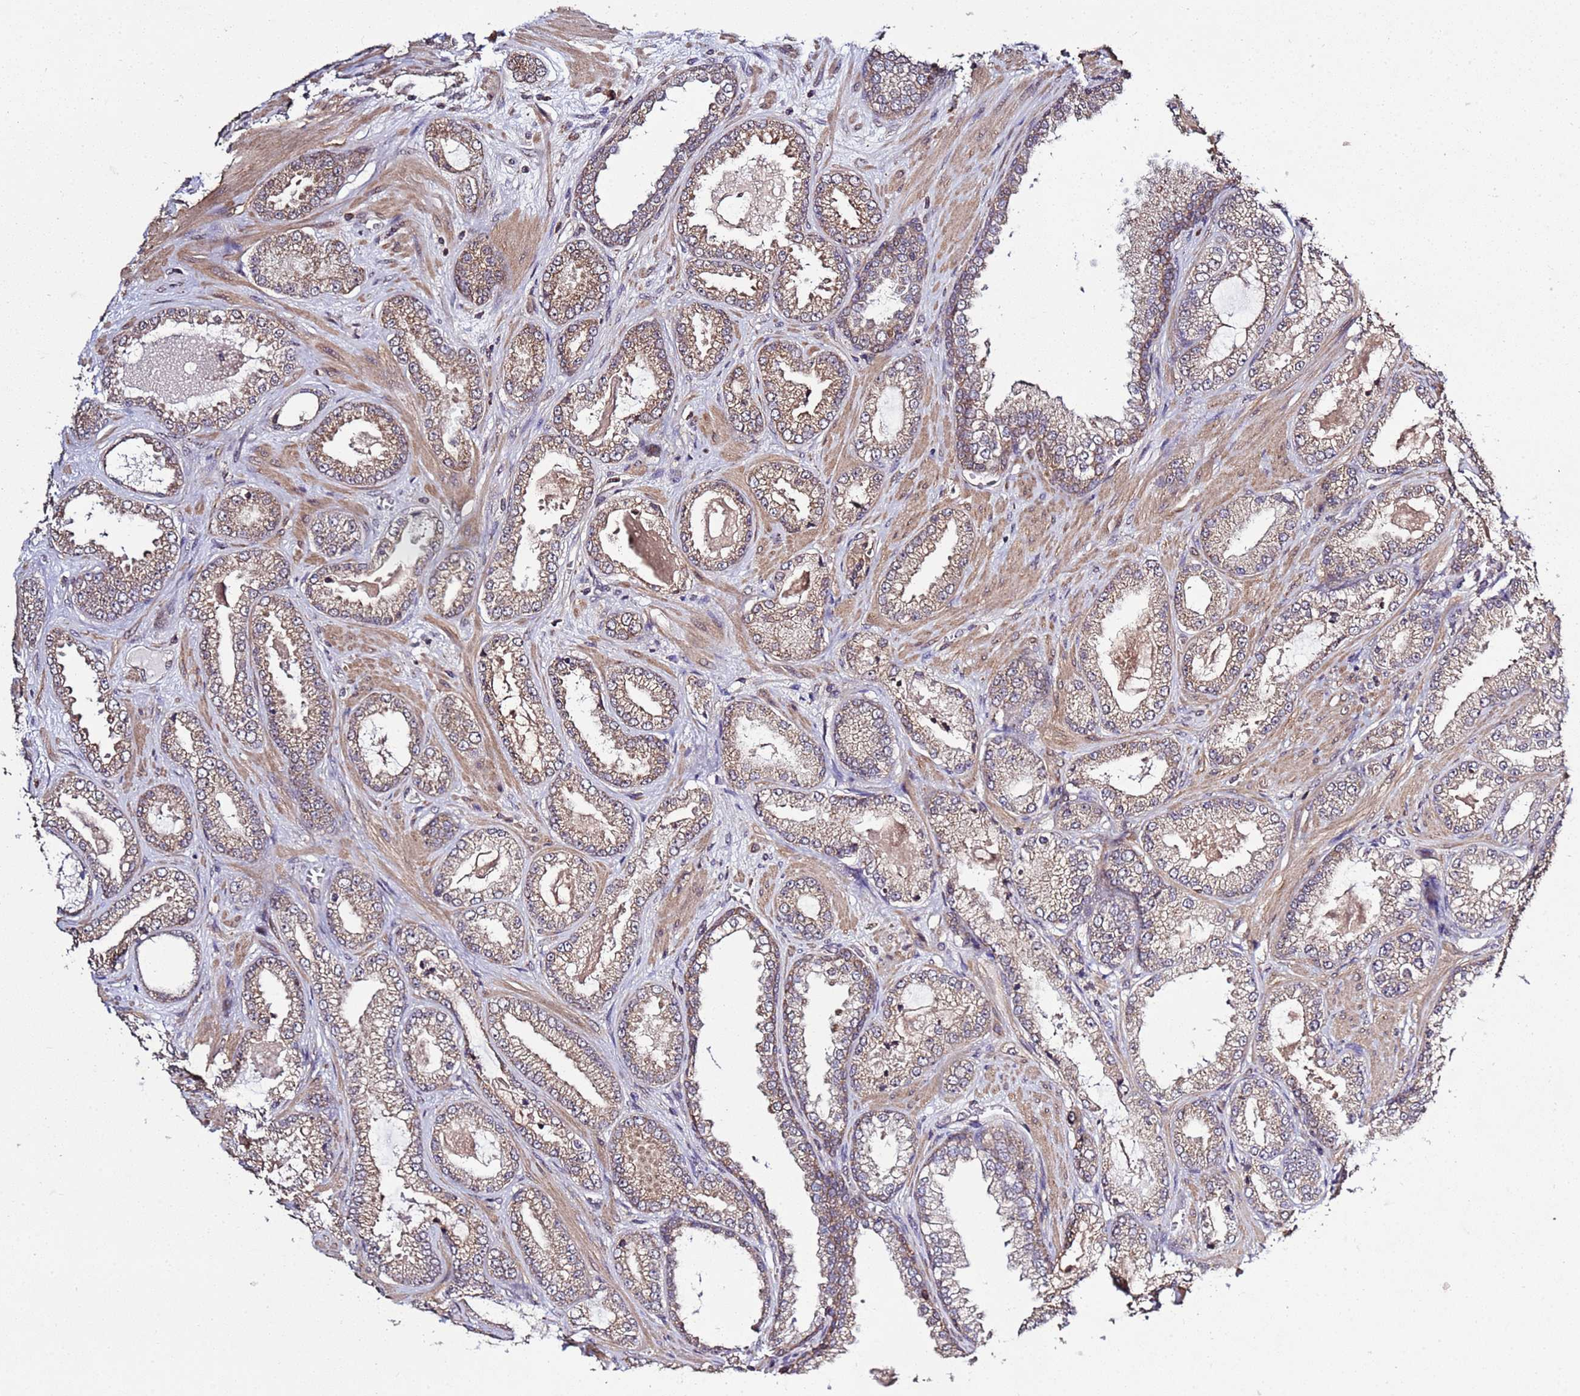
{"staining": {"intensity": "moderate", "quantity": ">75%", "location": "cytoplasmic/membranous"}, "tissue": "prostate cancer", "cell_type": "Tumor cells", "image_type": "cancer", "snomed": [{"axis": "morphology", "description": "Adenocarcinoma, Low grade"}, {"axis": "topography", "description": "Prostate"}], "caption": "Brown immunohistochemical staining in adenocarcinoma (low-grade) (prostate) reveals moderate cytoplasmic/membranous staining in about >75% of tumor cells.", "gene": "P2RX7", "patient": {"sex": "male", "age": 57}}